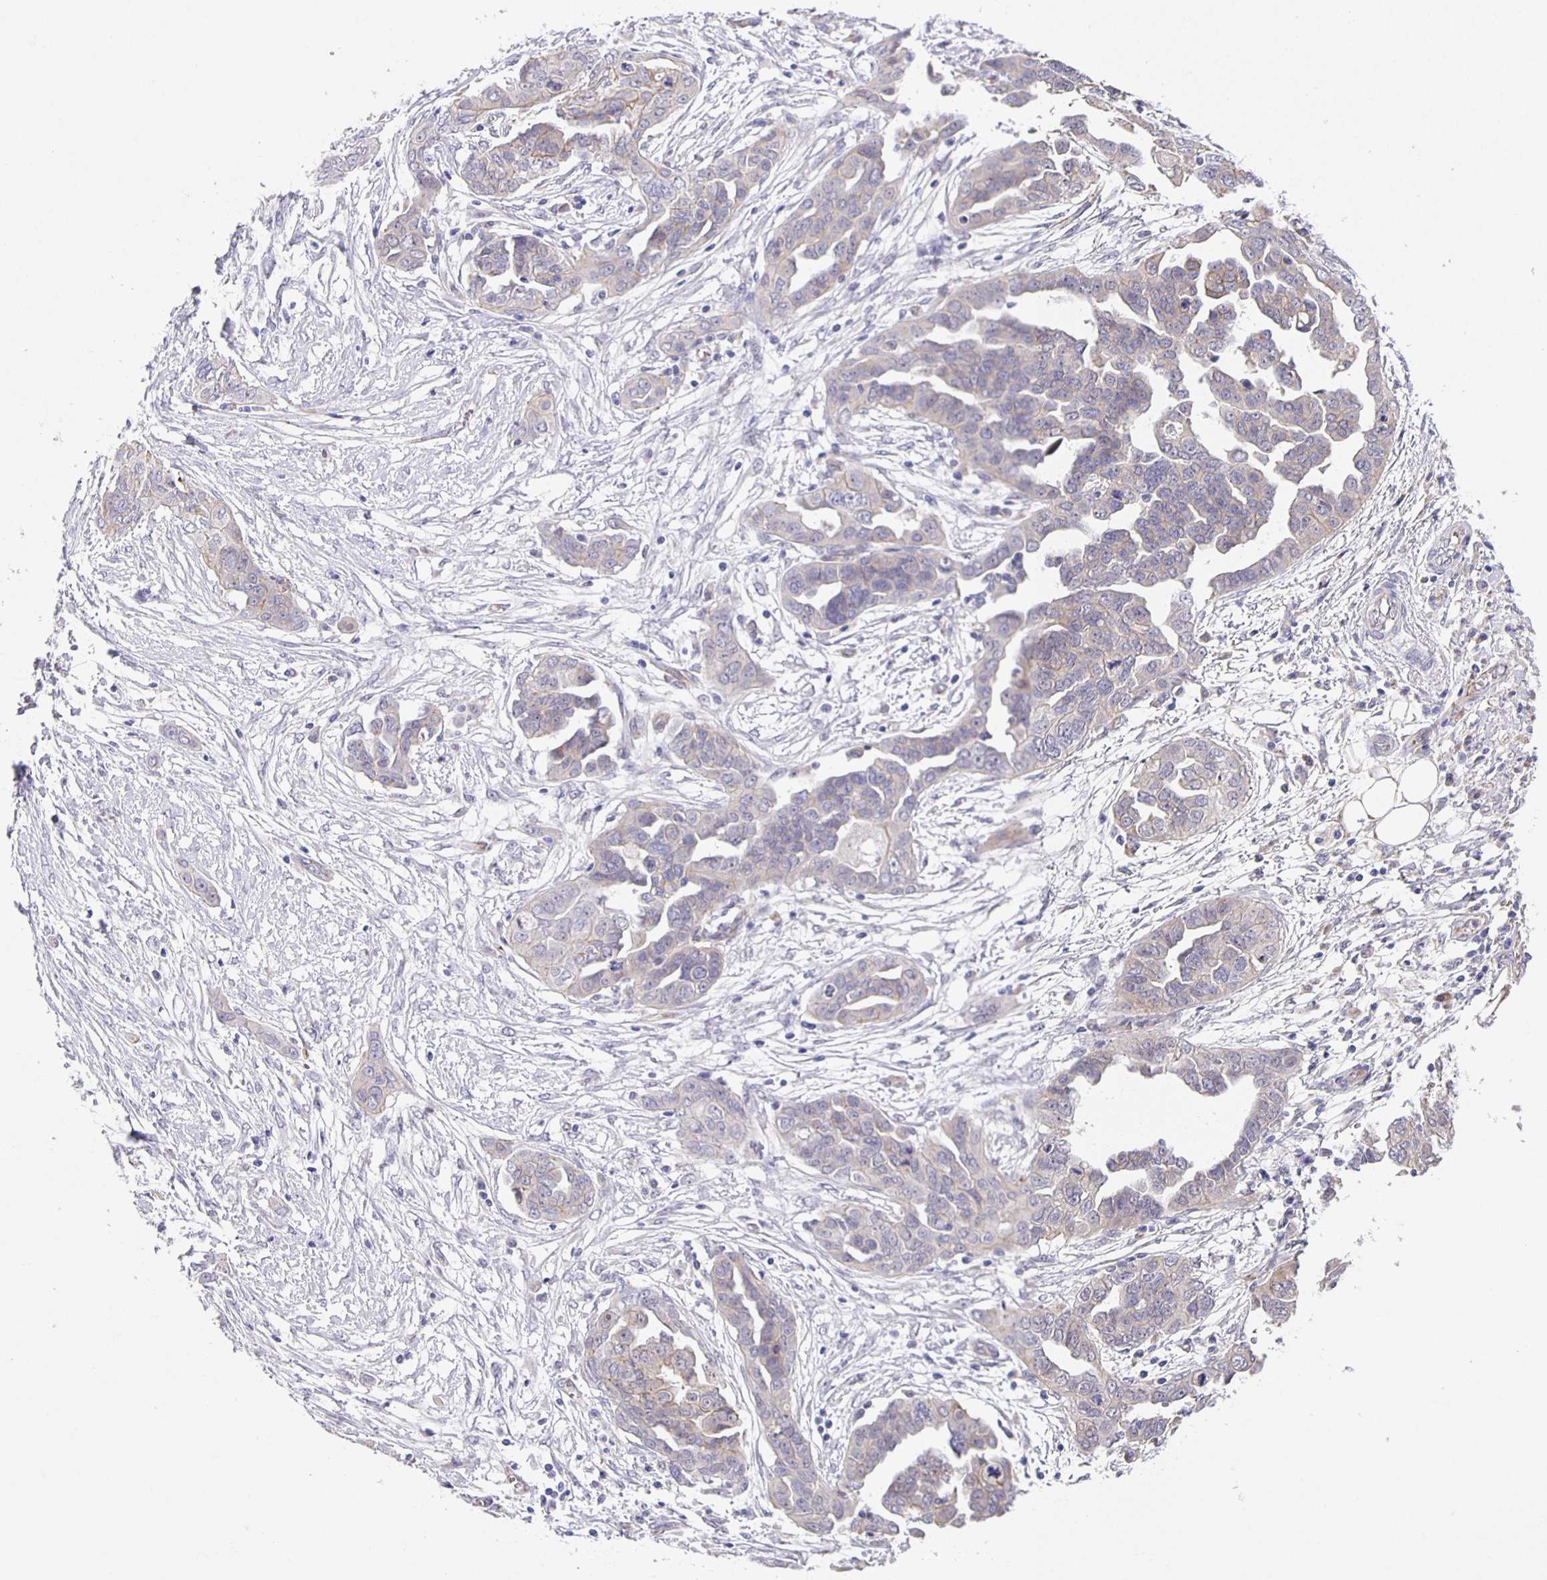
{"staining": {"intensity": "negative", "quantity": "none", "location": "none"}, "tissue": "ovarian cancer", "cell_type": "Tumor cells", "image_type": "cancer", "snomed": [{"axis": "morphology", "description": "Cystadenocarcinoma, serous, NOS"}, {"axis": "topography", "description": "Ovary"}], "caption": "Protein analysis of ovarian cancer (serous cystadenocarcinoma) displays no significant positivity in tumor cells.", "gene": "JMJD4", "patient": {"sex": "female", "age": 59}}